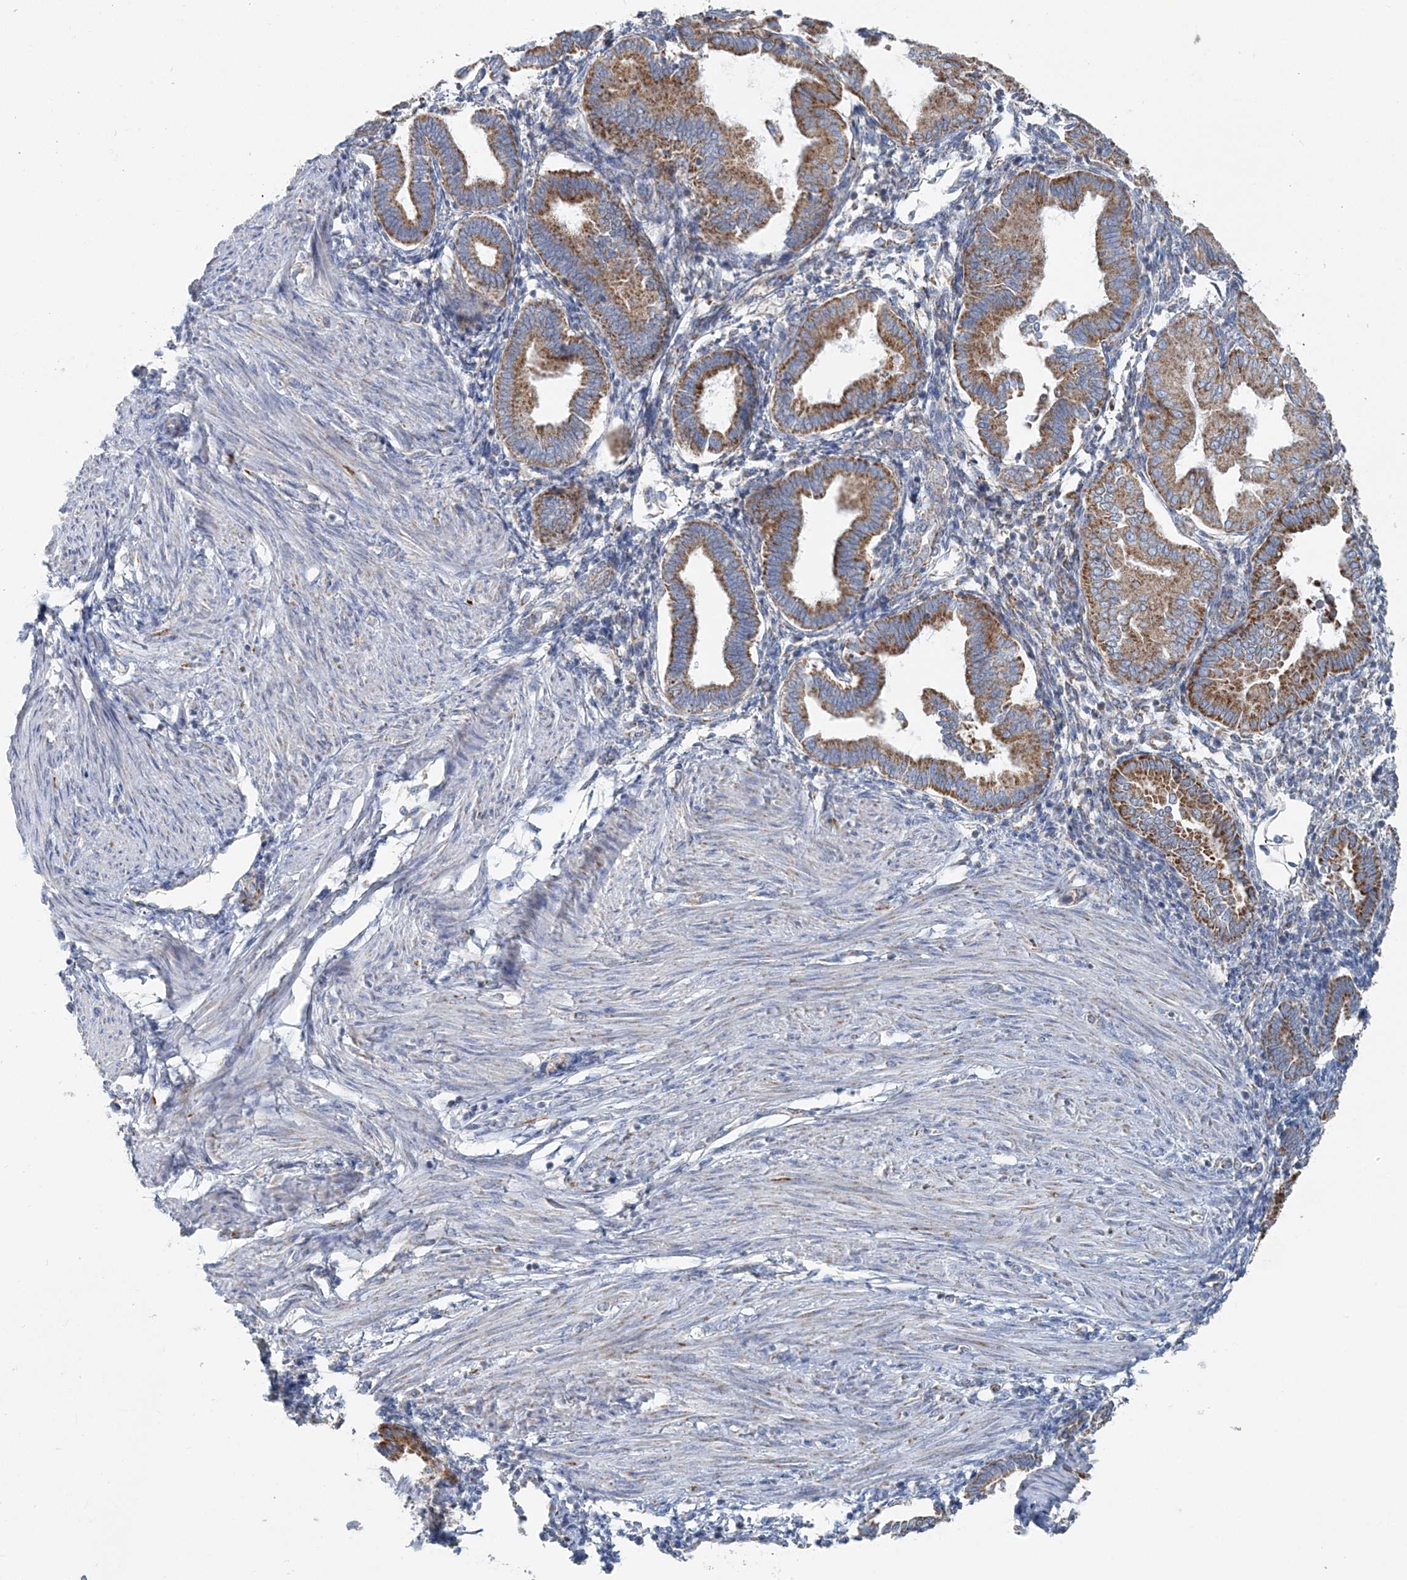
{"staining": {"intensity": "negative", "quantity": "none", "location": "none"}, "tissue": "endometrium", "cell_type": "Cells in endometrial stroma", "image_type": "normal", "snomed": [{"axis": "morphology", "description": "Normal tissue, NOS"}, {"axis": "topography", "description": "Endometrium"}], "caption": "The image shows no significant staining in cells in endometrial stroma of endometrium.", "gene": "PCCB", "patient": {"sex": "female", "age": 53}}